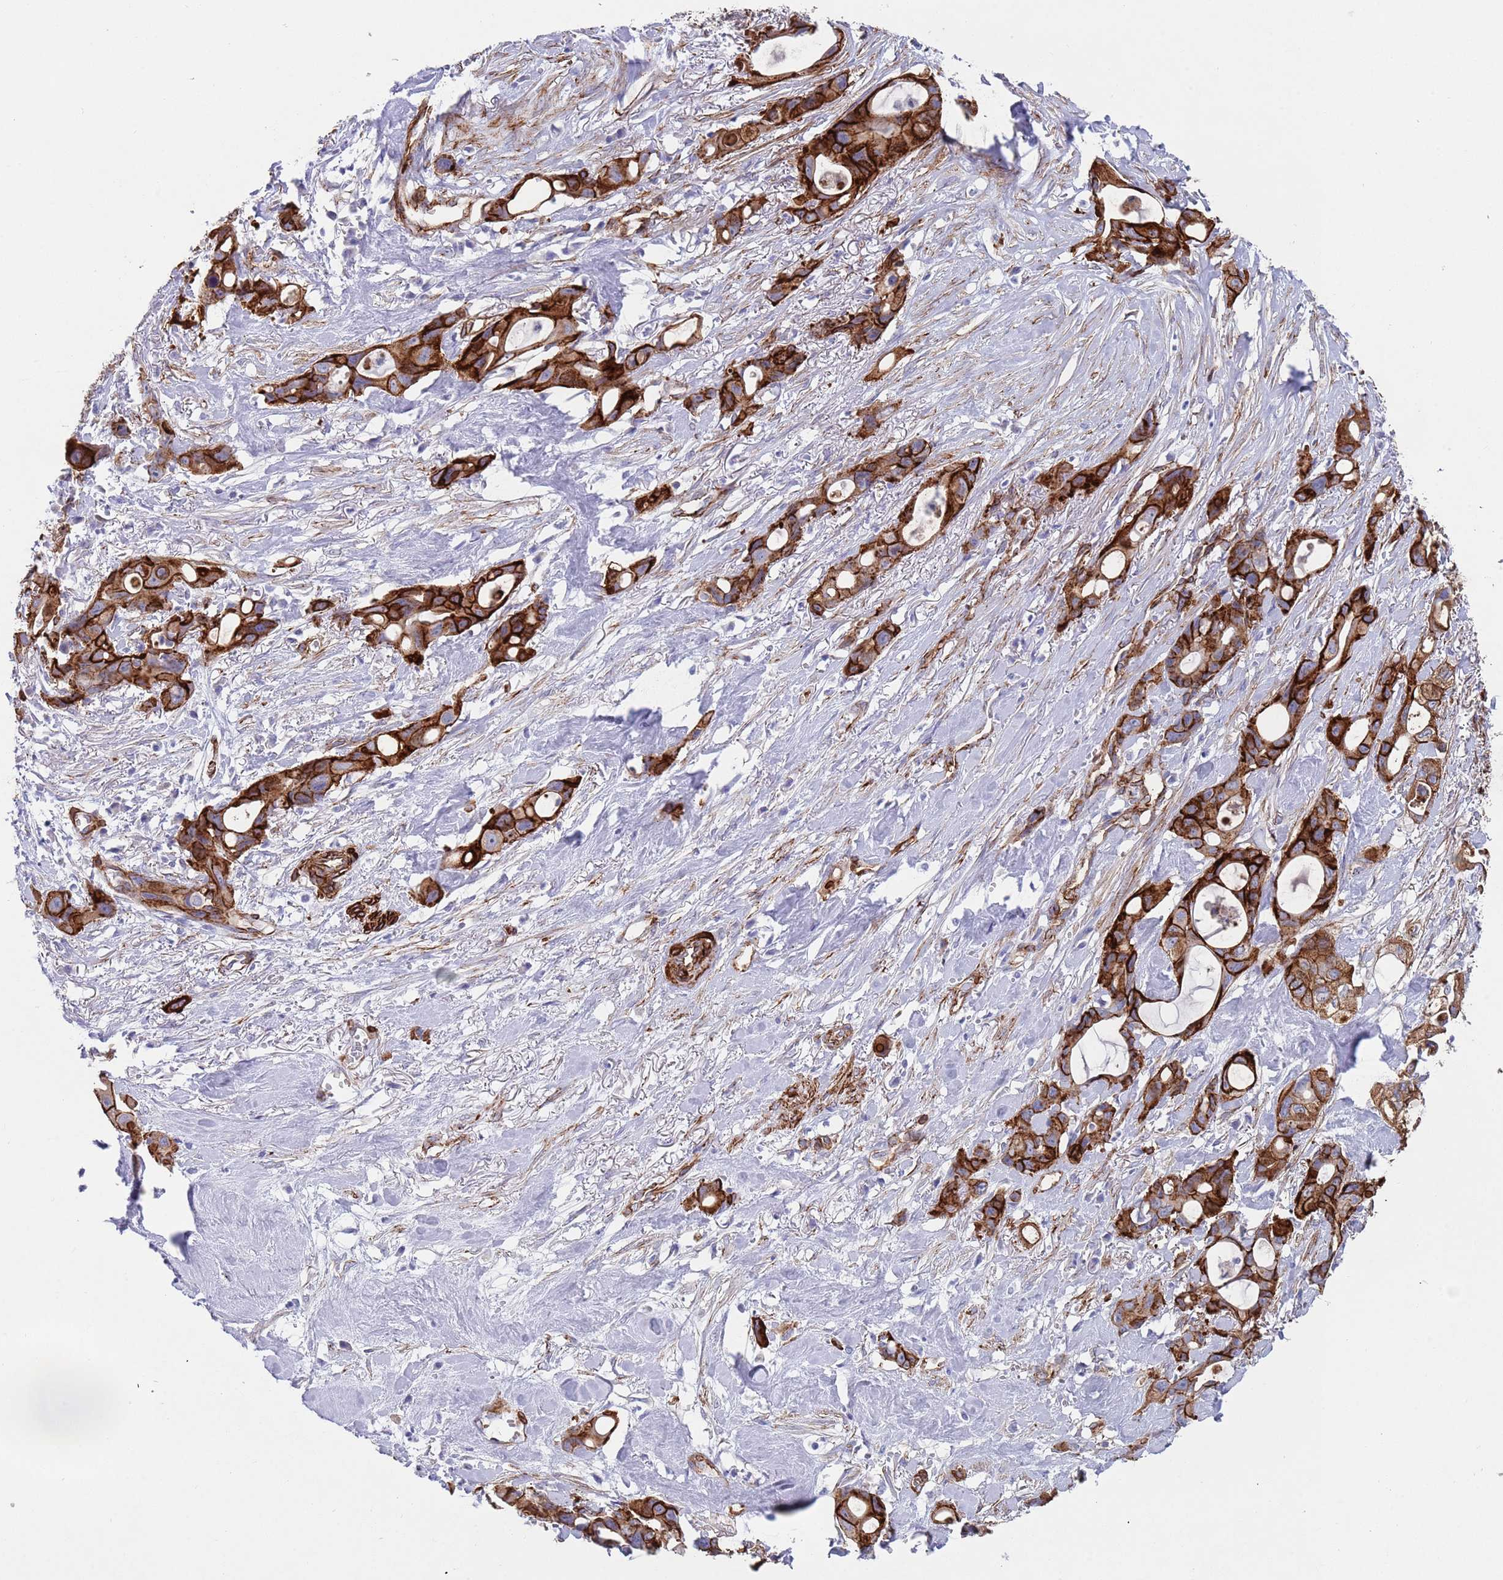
{"staining": {"intensity": "strong", "quantity": ">75%", "location": "cytoplasmic/membranous"}, "tissue": "ovarian cancer", "cell_type": "Tumor cells", "image_type": "cancer", "snomed": [{"axis": "morphology", "description": "Cystadenocarcinoma, mucinous, NOS"}, {"axis": "topography", "description": "Ovary"}], "caption": "A high-resolution histopathology image shows IHC staining of ovarian cancer, which displays strong cytoplasmic/membranous positivity in about >75% of tumor cells.", "gene": "CAV2", "patient": {"sex": "female", "age": 70}}